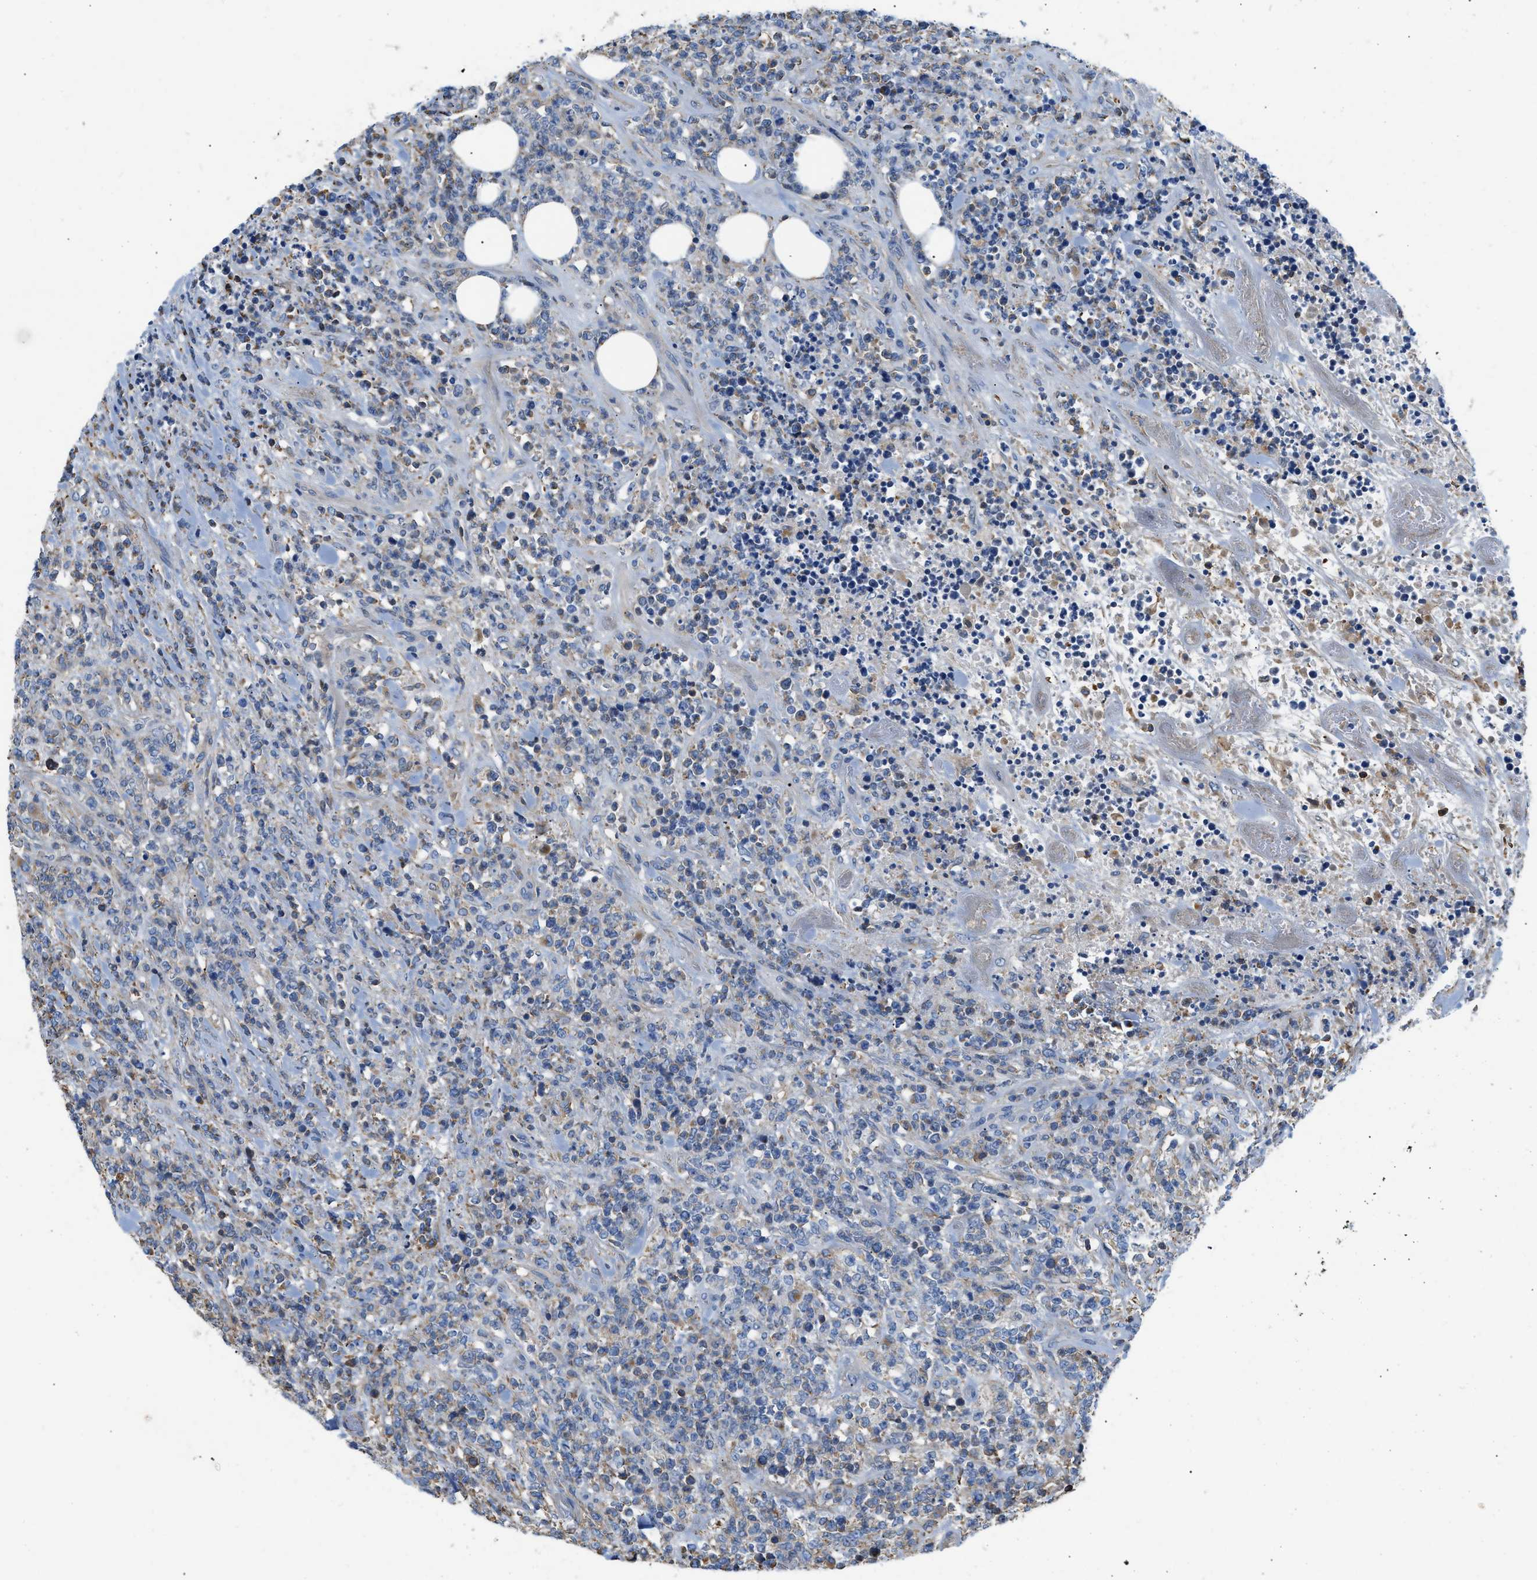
{"staining": {"intensity": "negative", "quantity": "none", "location": "none"}, "tissue": "lymphoma", "cell_type": "Tumor cells", "image_type": "cancer", "snomed": [{"axis": "morphology", "description": "Malignant lymphoma, non-Hodgkin's type, High grade"}, {"axis": "topography", "description": "Soft tissue"}], "caption": "Tumor cells show no significant positivity in lymphoma.", "gene": "ATP6V0D1", "patient": {"sex": "male", "age": 18}}